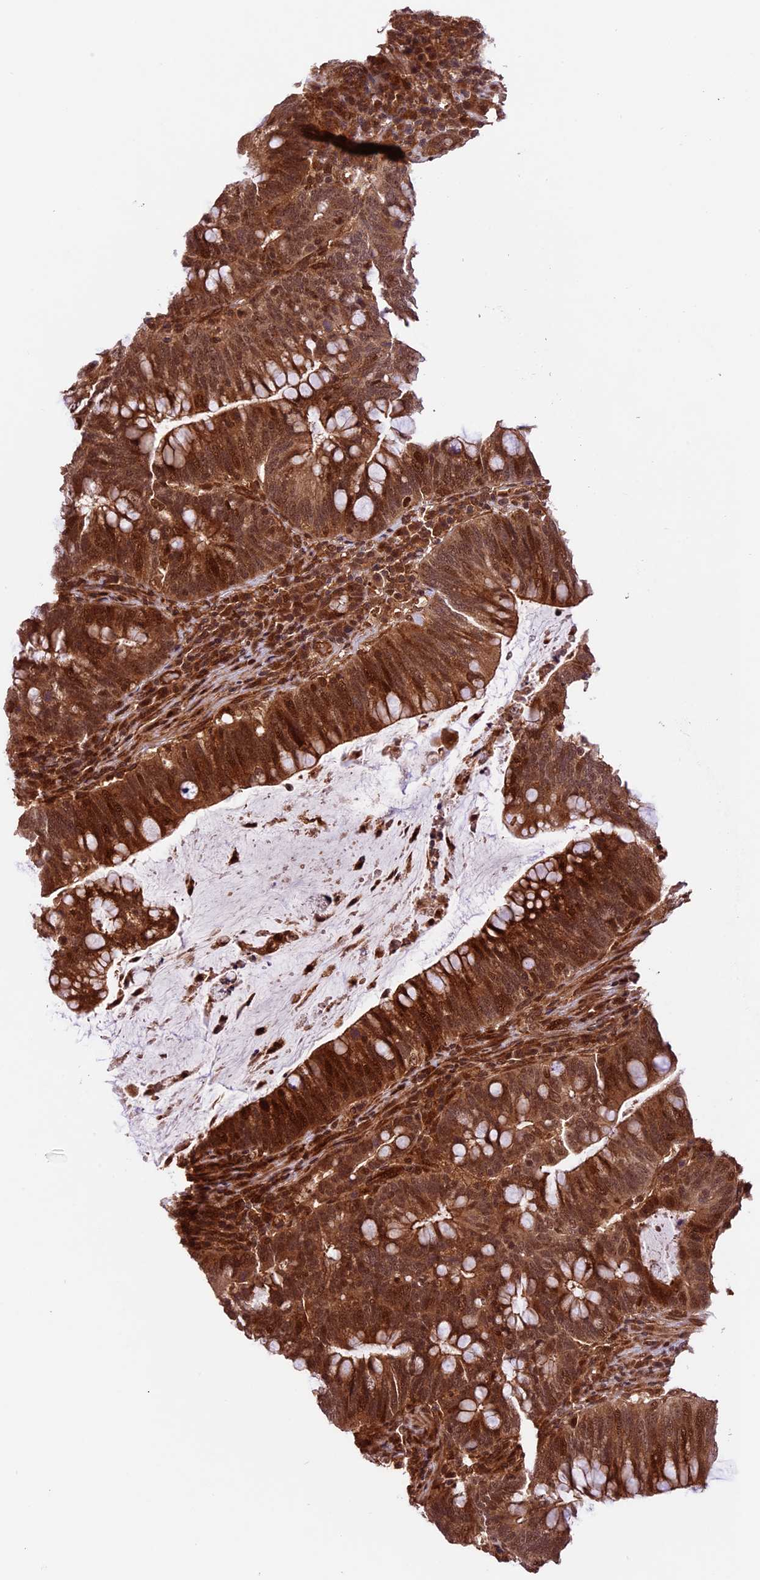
{"staining": {"intensity": "strong", "quantity": ">75%", "location": "cytoplasmic/membranous,nuclear"}, "tissue": "colorectal cancer", "cell_type": "Tumor cells", "image_type": "cancer", "snomed": [{"axis": "morphology", "description": "Adenocarcinoma, NOS"}, {"axis": "topography", "description": "Colon"}], "caption": "A high-resolution micrograph shows immunohistochemistry staining of colorectal cancer (adenocarcinoma), which displays strong cytoplasmic/membranous and nuclear staining in about >75% of tumor cells.", "gene": "DHX38", "patient": {"sex": "female", "age": 66}}